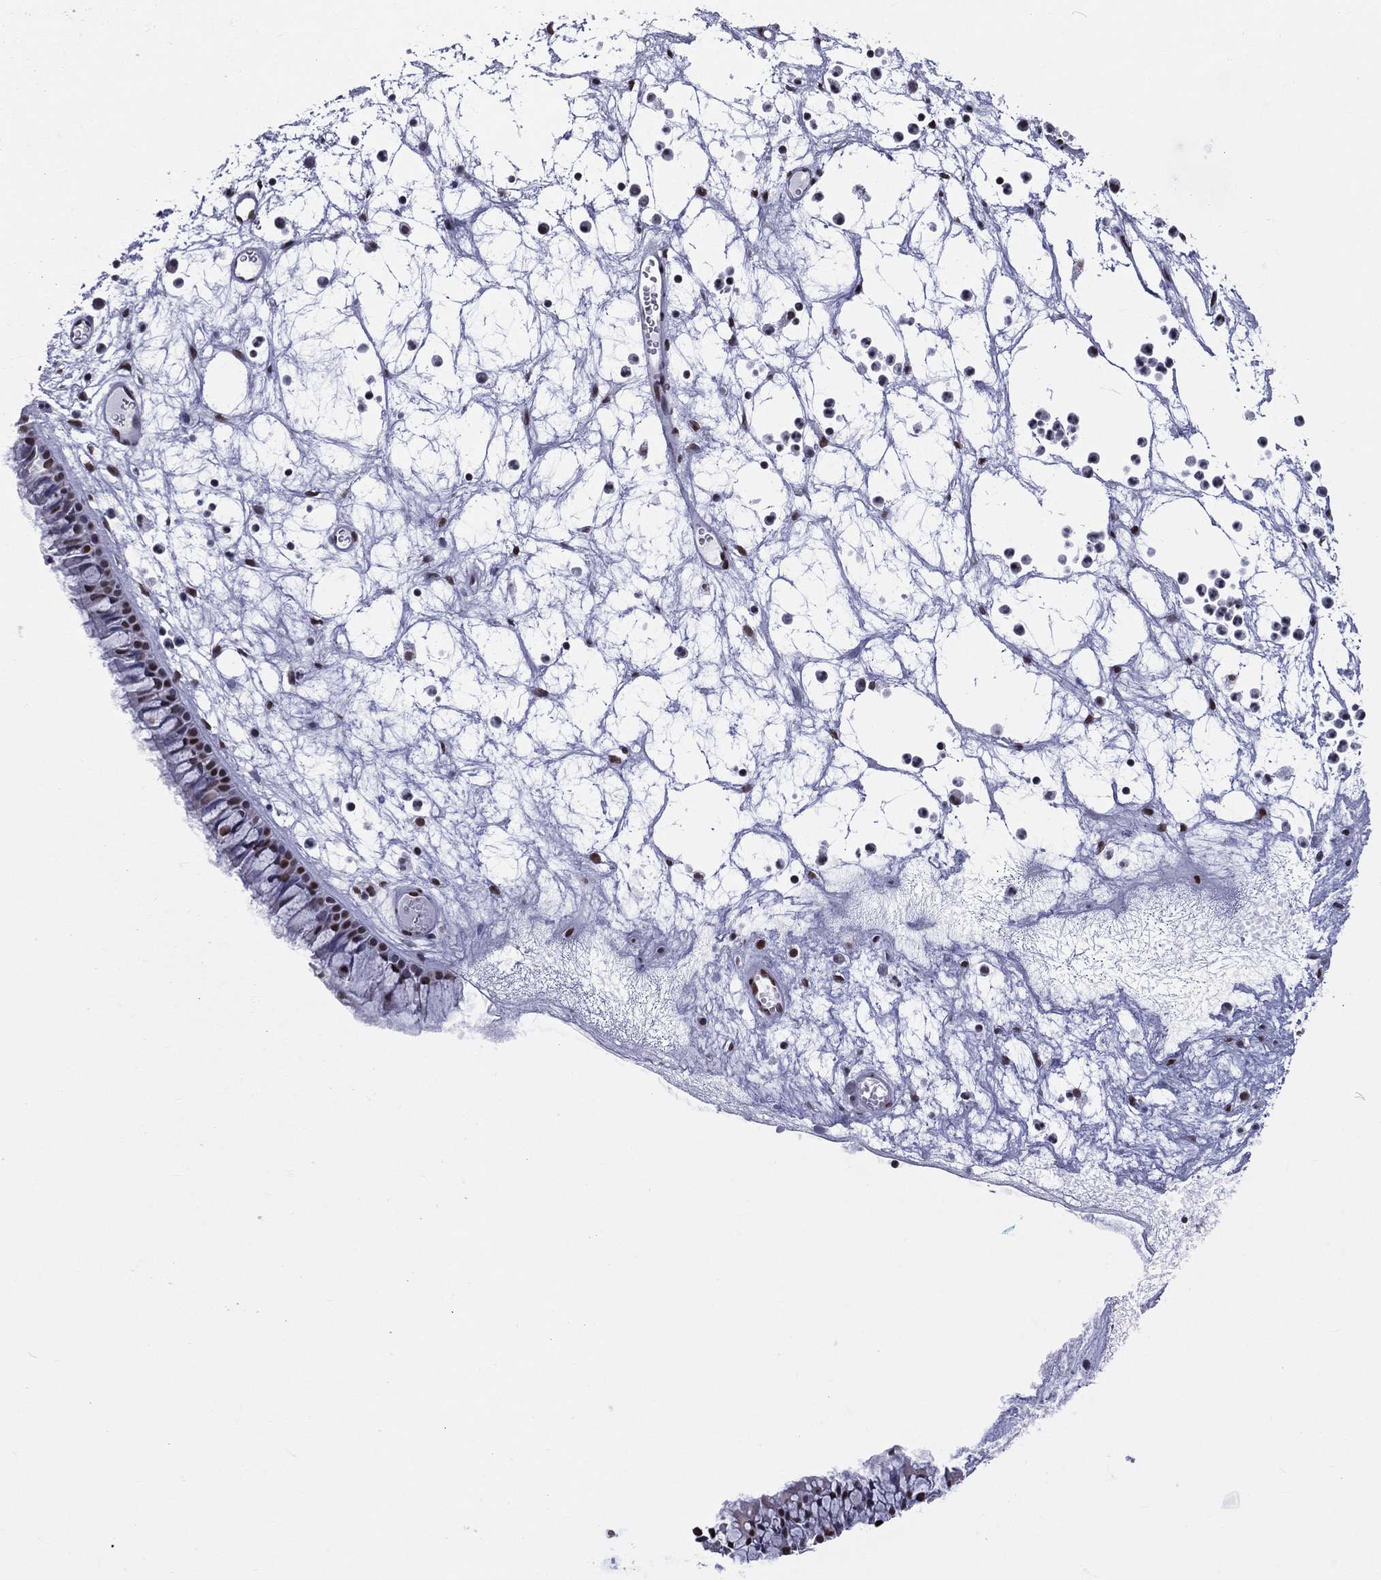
{"staining": {"intensity": "strong", "quantity": ">75%", "location": "nuclear"}, "tissue": "nasopharynx", "cell_type": "Respiratory epithelial cells", "image_type": "normal", "snomed": [{"axis": "morphology", "description": "Normal tissue, NOS"}, {"axis": "topography", "description": "Nasopharynx"}], "caption": "Immunohistochemistry (DAB (3,3'-diaminobenzidine)) staining of benign nasopharynx shows strong nuclear protein staining in about >75% of respiratory epithelial cells.", "gene": "ZNF7", "patient": {"sex": "female", "age": 47}}